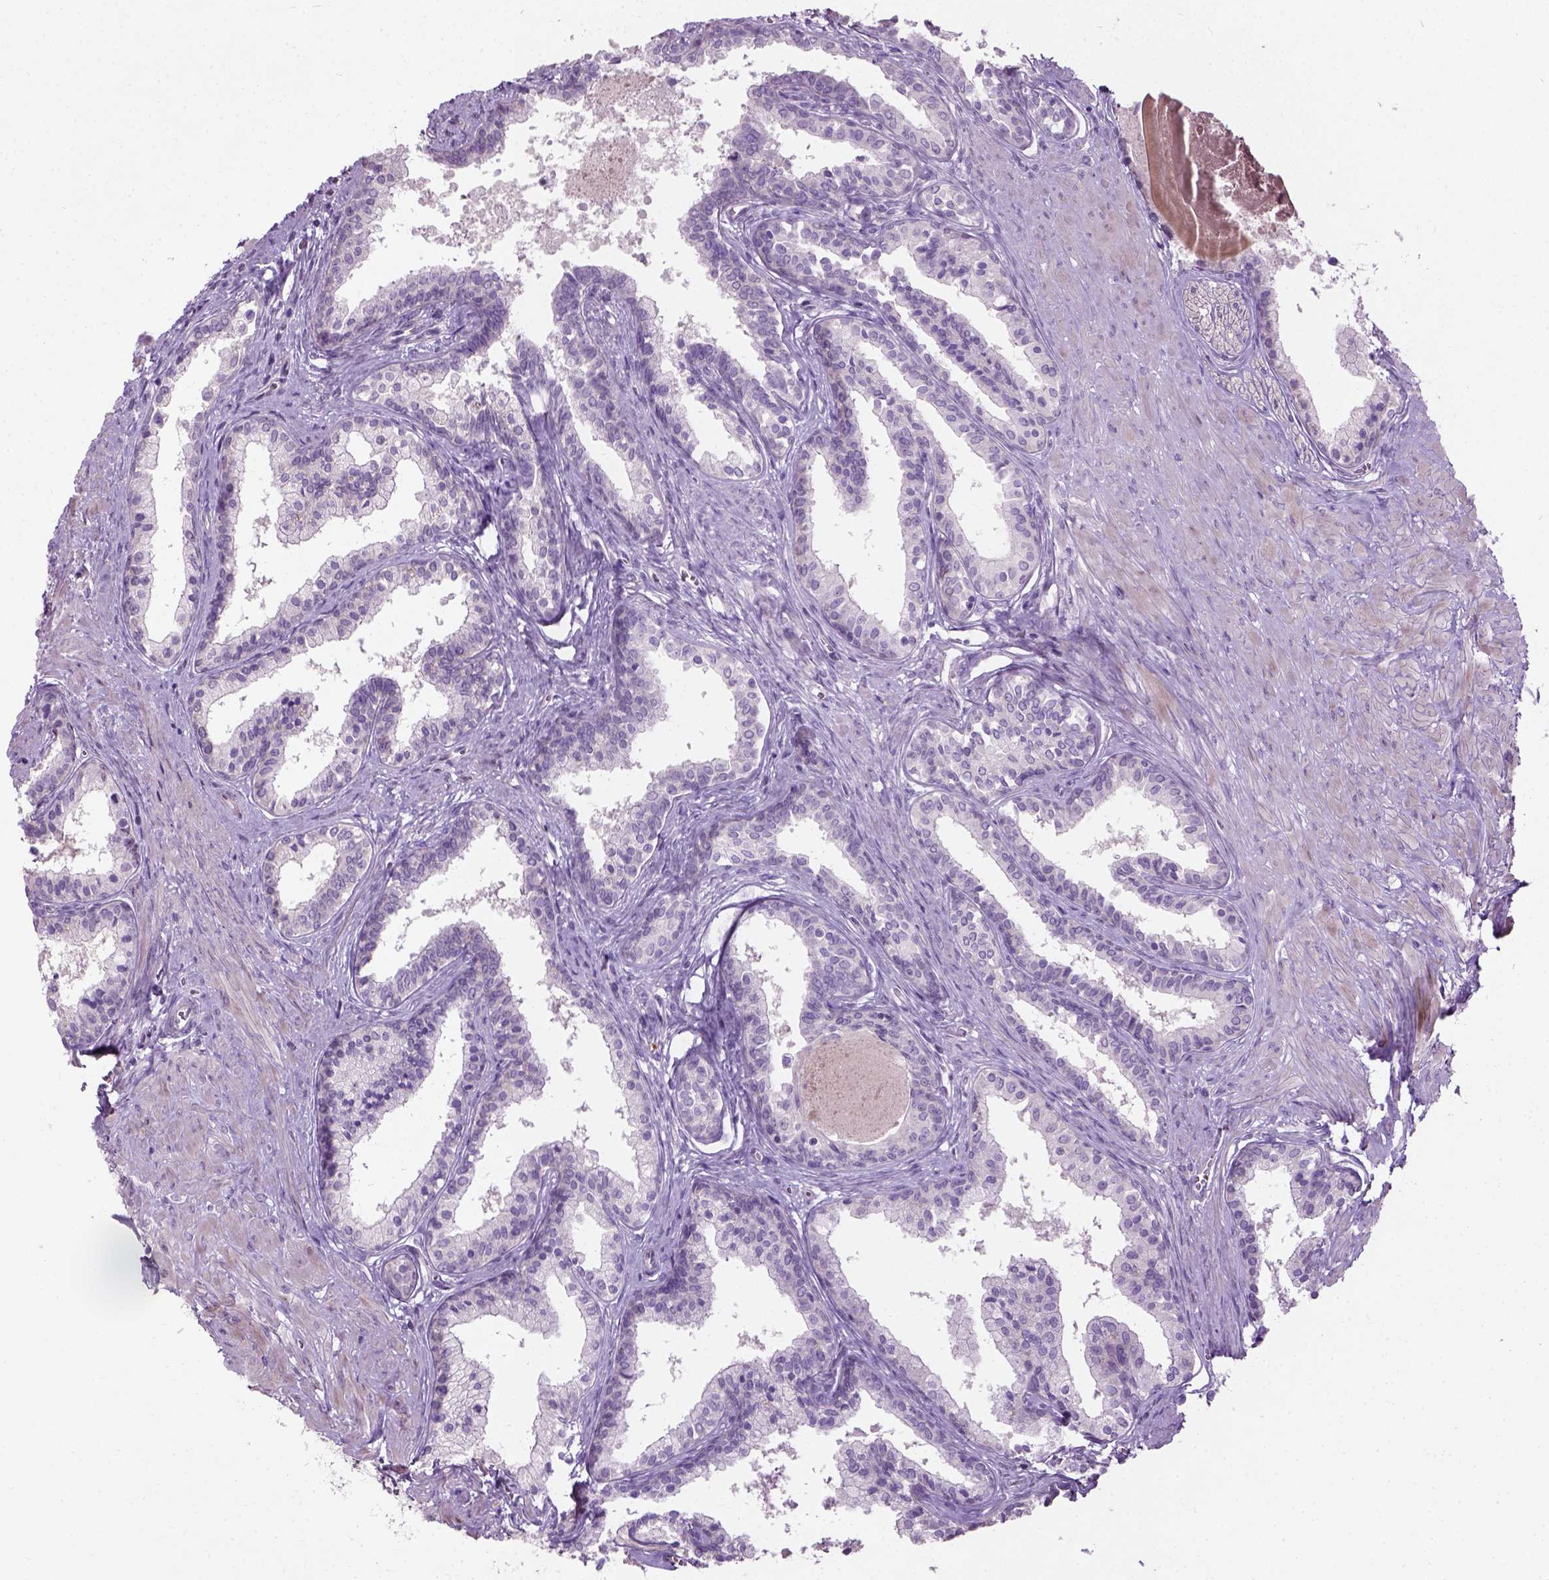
{"staining": {"intensity": "negative", "quantity": "none", "location": "none"}, "tissue": "prostate", "cell_type": "Glandular cells", "image_type": "normal", "snomed": [{"axis": "morphology", "description": "Normal tissue, NOS"}, {"axis": "topography", "description": "Prostate"}], "caption": "An IHC micrograph of benign prostate is shown. There is no staining in glandular cells of prostate.", "gene": "PKP3", "patient": {"sex": "male", "age": 61}}